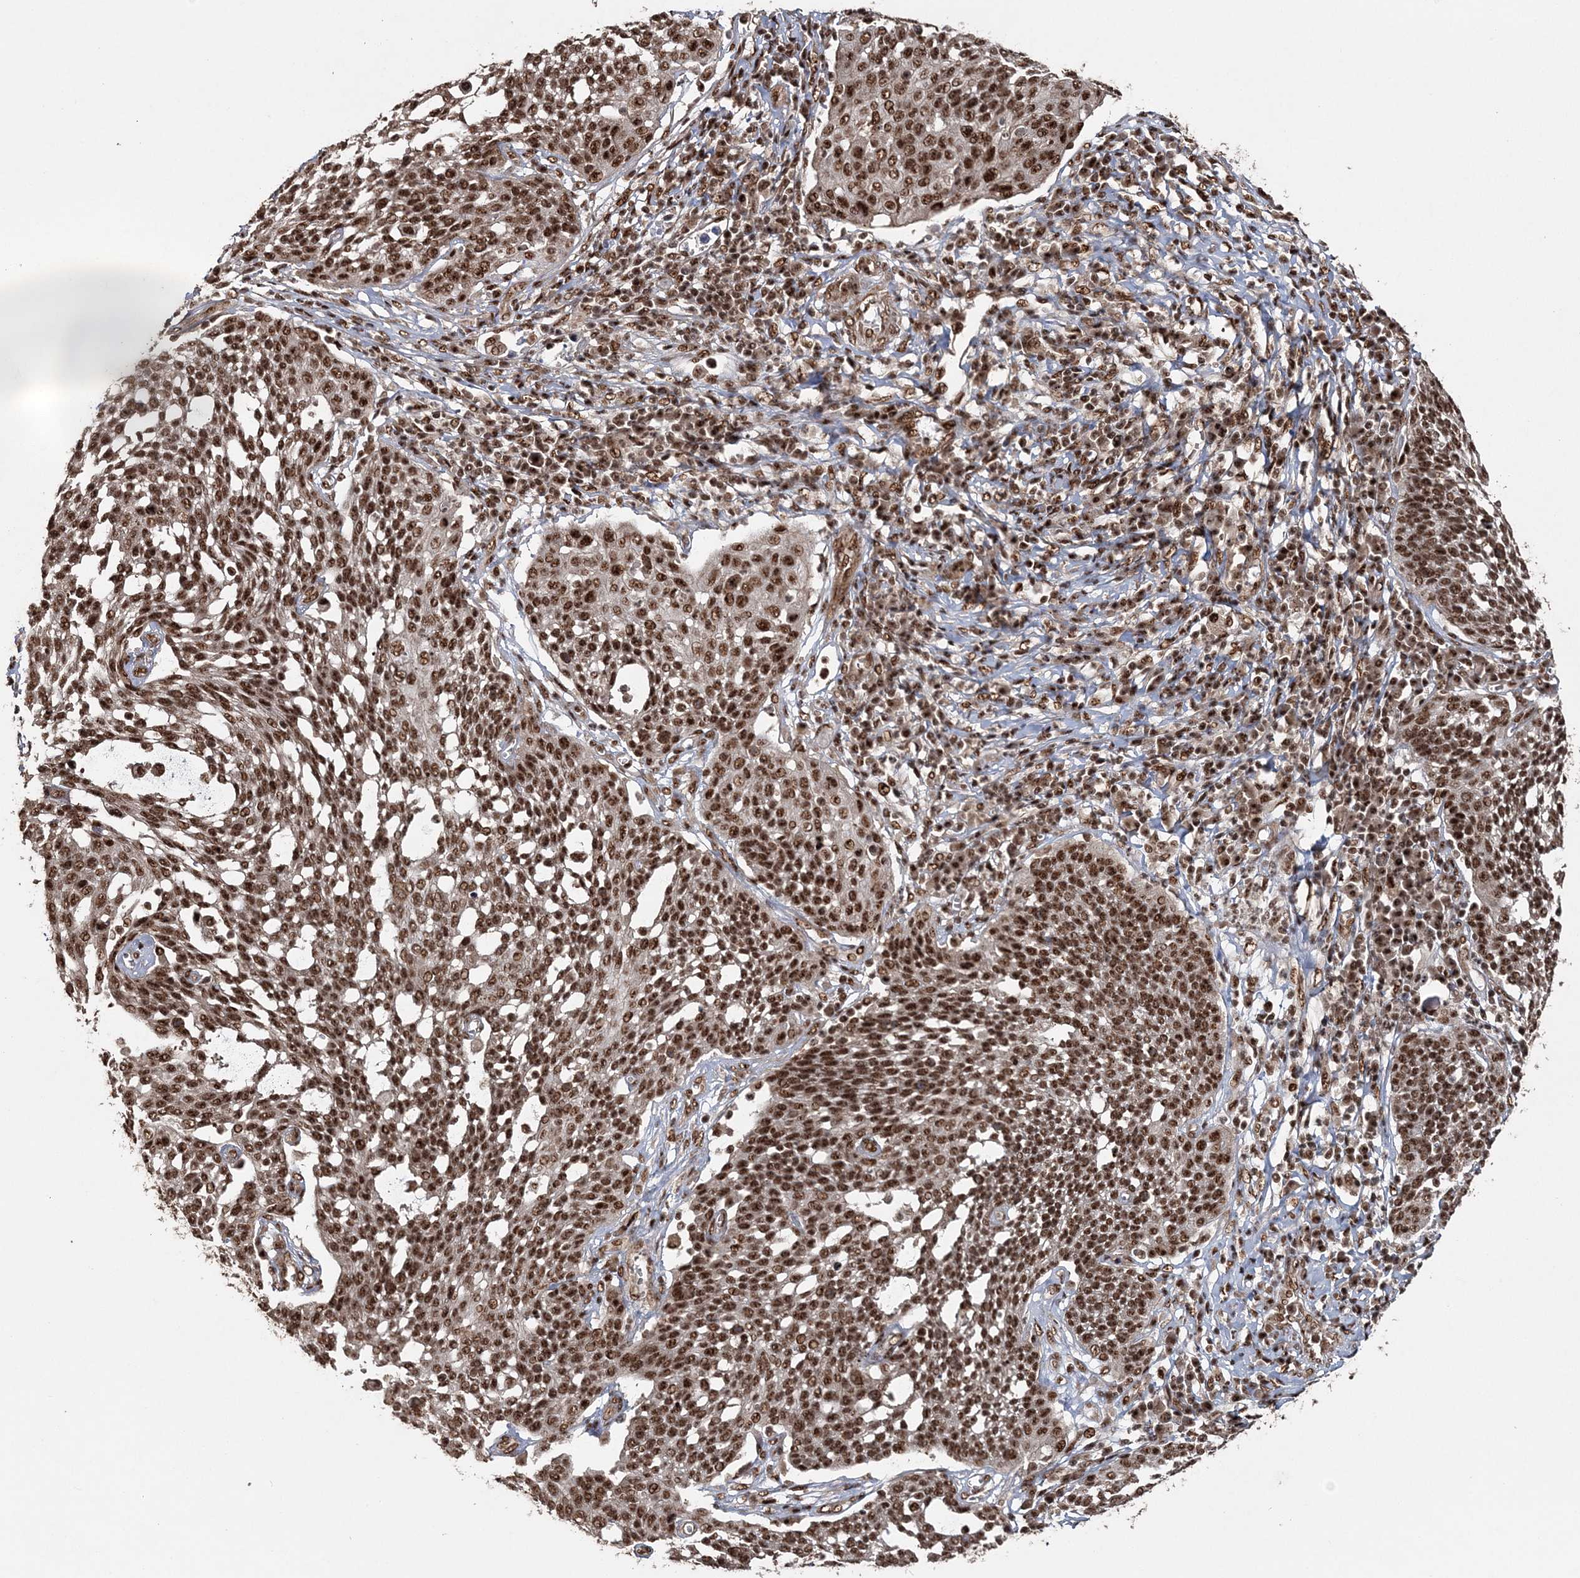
{"staining": {"intensity": "strong", "quantity": ">75%", "location": "nuclear"}, "tissue": "cervical cancer", "cell_type": "Tumor cells", "image_type": "cancer", "snomed": [{"axis": "morphology", "description": "Squamous cell carcinoma, NOS"}, {"axis": "topography", "description": "Cervix"}], "caption": "Tumor cells exhibit high levels of strong nuclear staining in approximately >75% of cells in human cervical squamous cell carcinoma.", "gene": "EXOSC8", "patient": {"sex": "female", "age": 34}}